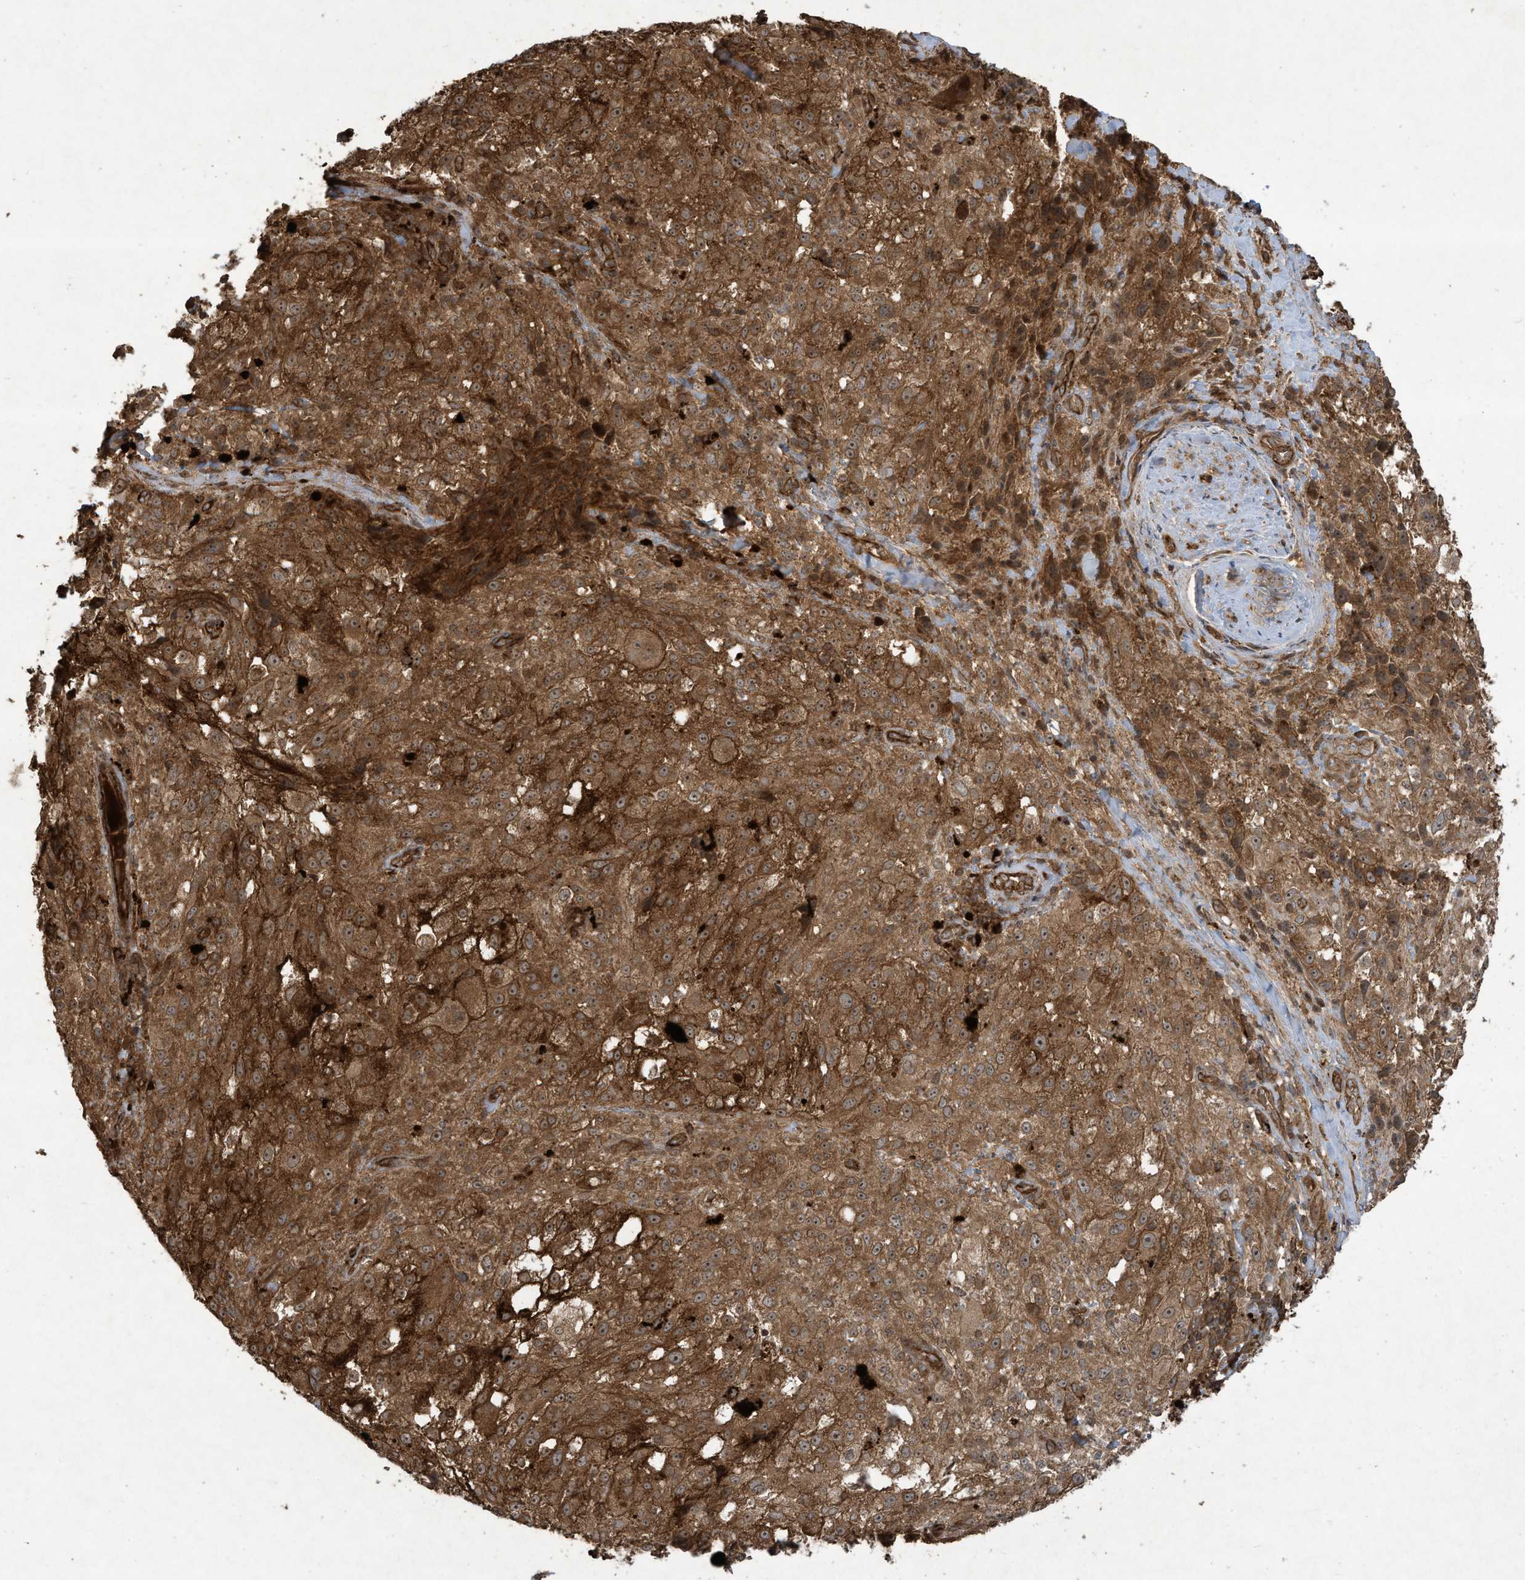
{"staining": {"intensity": "moderate", "quantity": ">75%", "location": "cytoplasmic/membranous"}, "tissue": "melanoma", "cell_type": "Tumor cells", "image_type": "cancer", "snomed": [{"axis": "morphology", "description": "Necrosis, NOS"}, {"axis": "morphology", "description": "Malignant melanoma, NOS"}, {"axis": "topography", "description": "Skin"}], "caption": "Protein staining of melanoma tissue shows moderate cytoplasmic/membranous positivity in about >75% of tumor cells.", "gene": "DDIT4", "patient": {"sex": "female", "age": 87}}